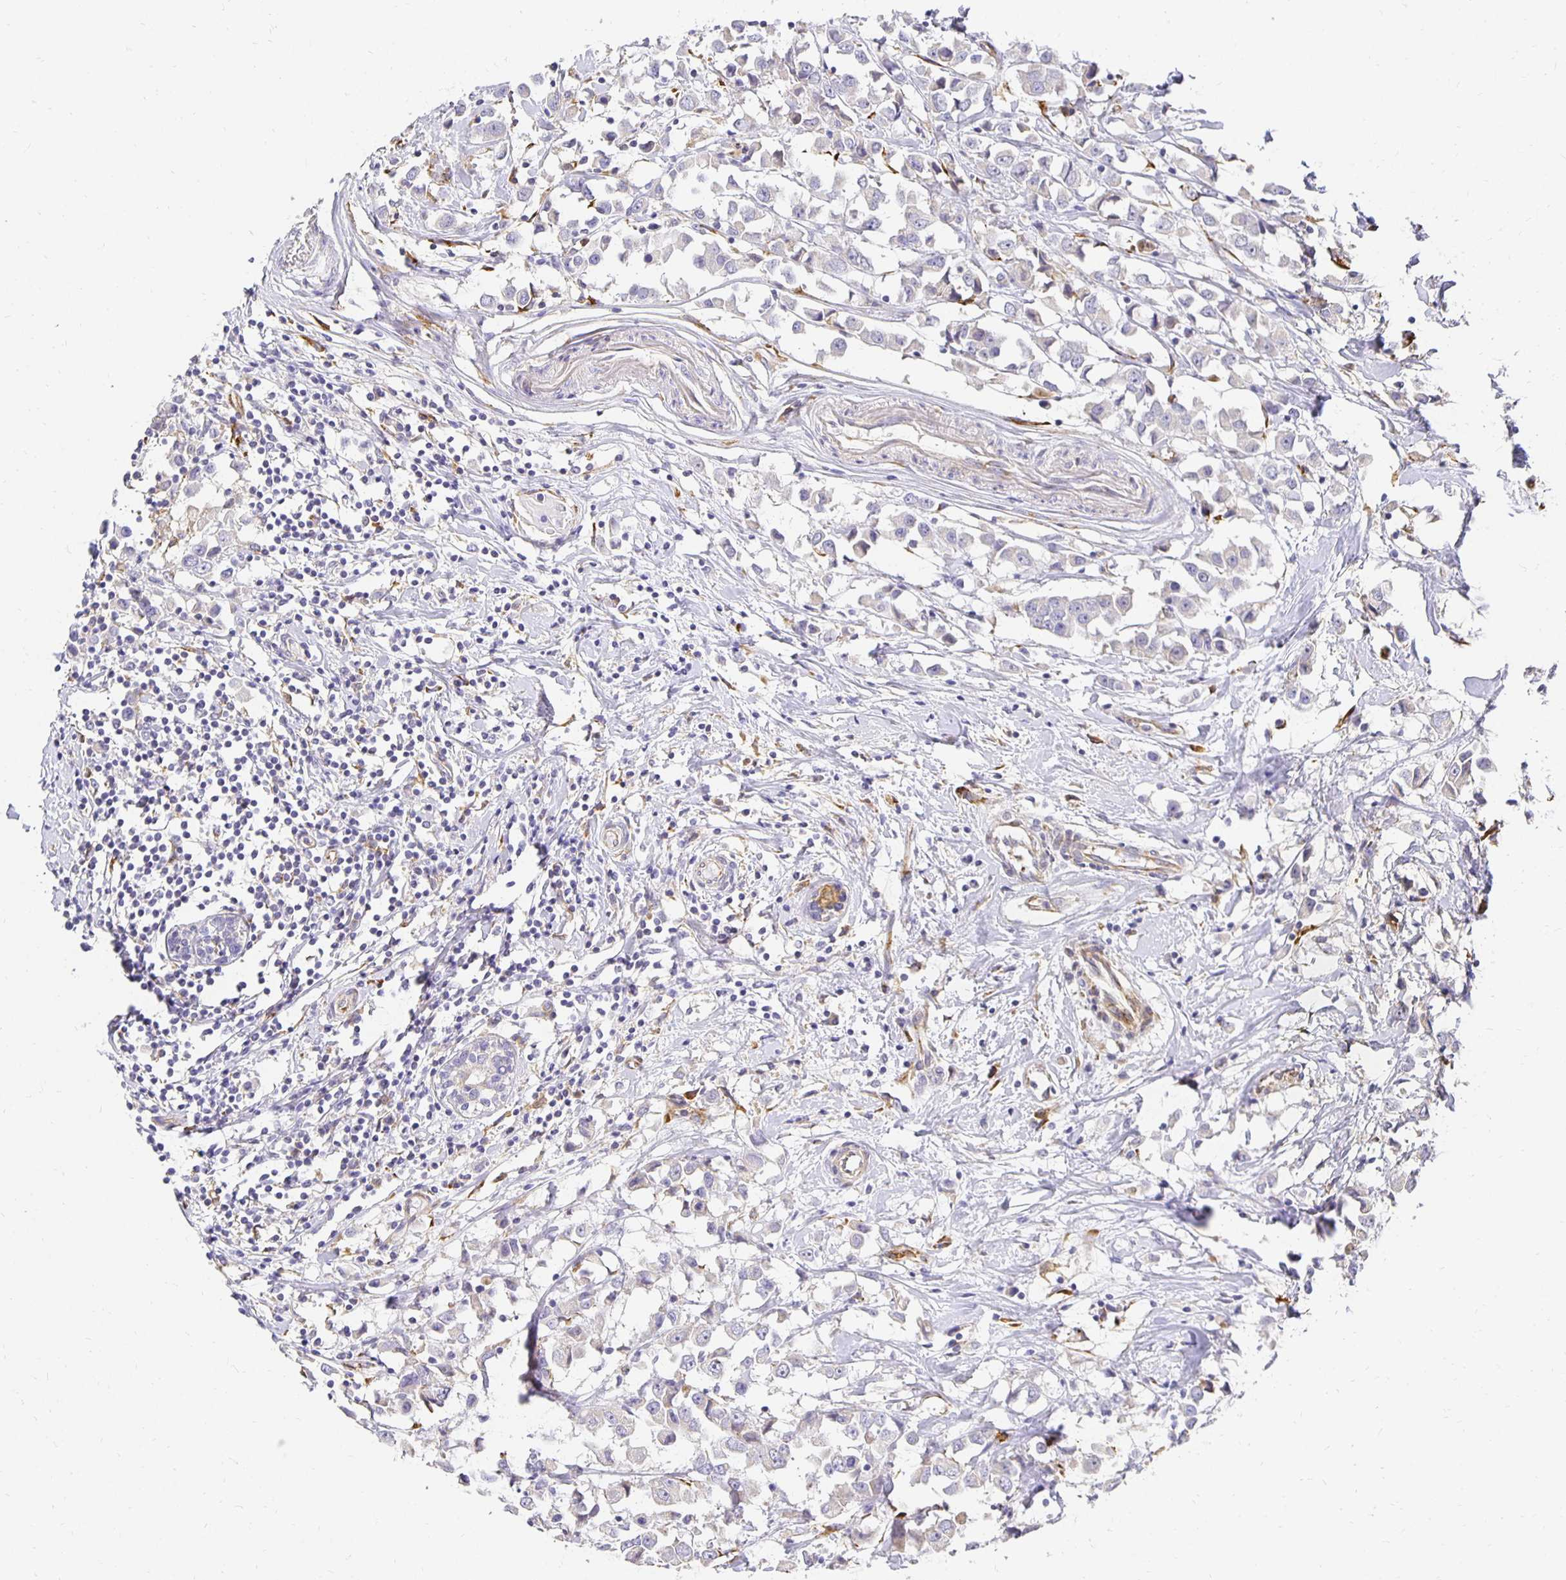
{"staining": {"intensity": "negative", "quantity": "none", "location": "none"}, "tissue": "breast cancer", "cell_type": "Tumor cells", "image_type": "cancer", "snomed": [{"axis": "morphology", "description": "Duct carcinoma"}, {"axis": "topography", "description": "Breast"}], "caption": "This is an IHC histopathology image of breast cancer (infiltrating ductal carcinoma). There is no expression in tumor cells.", "gene": "PLOD1", "patient": {"sex": "female", "age": 61}}